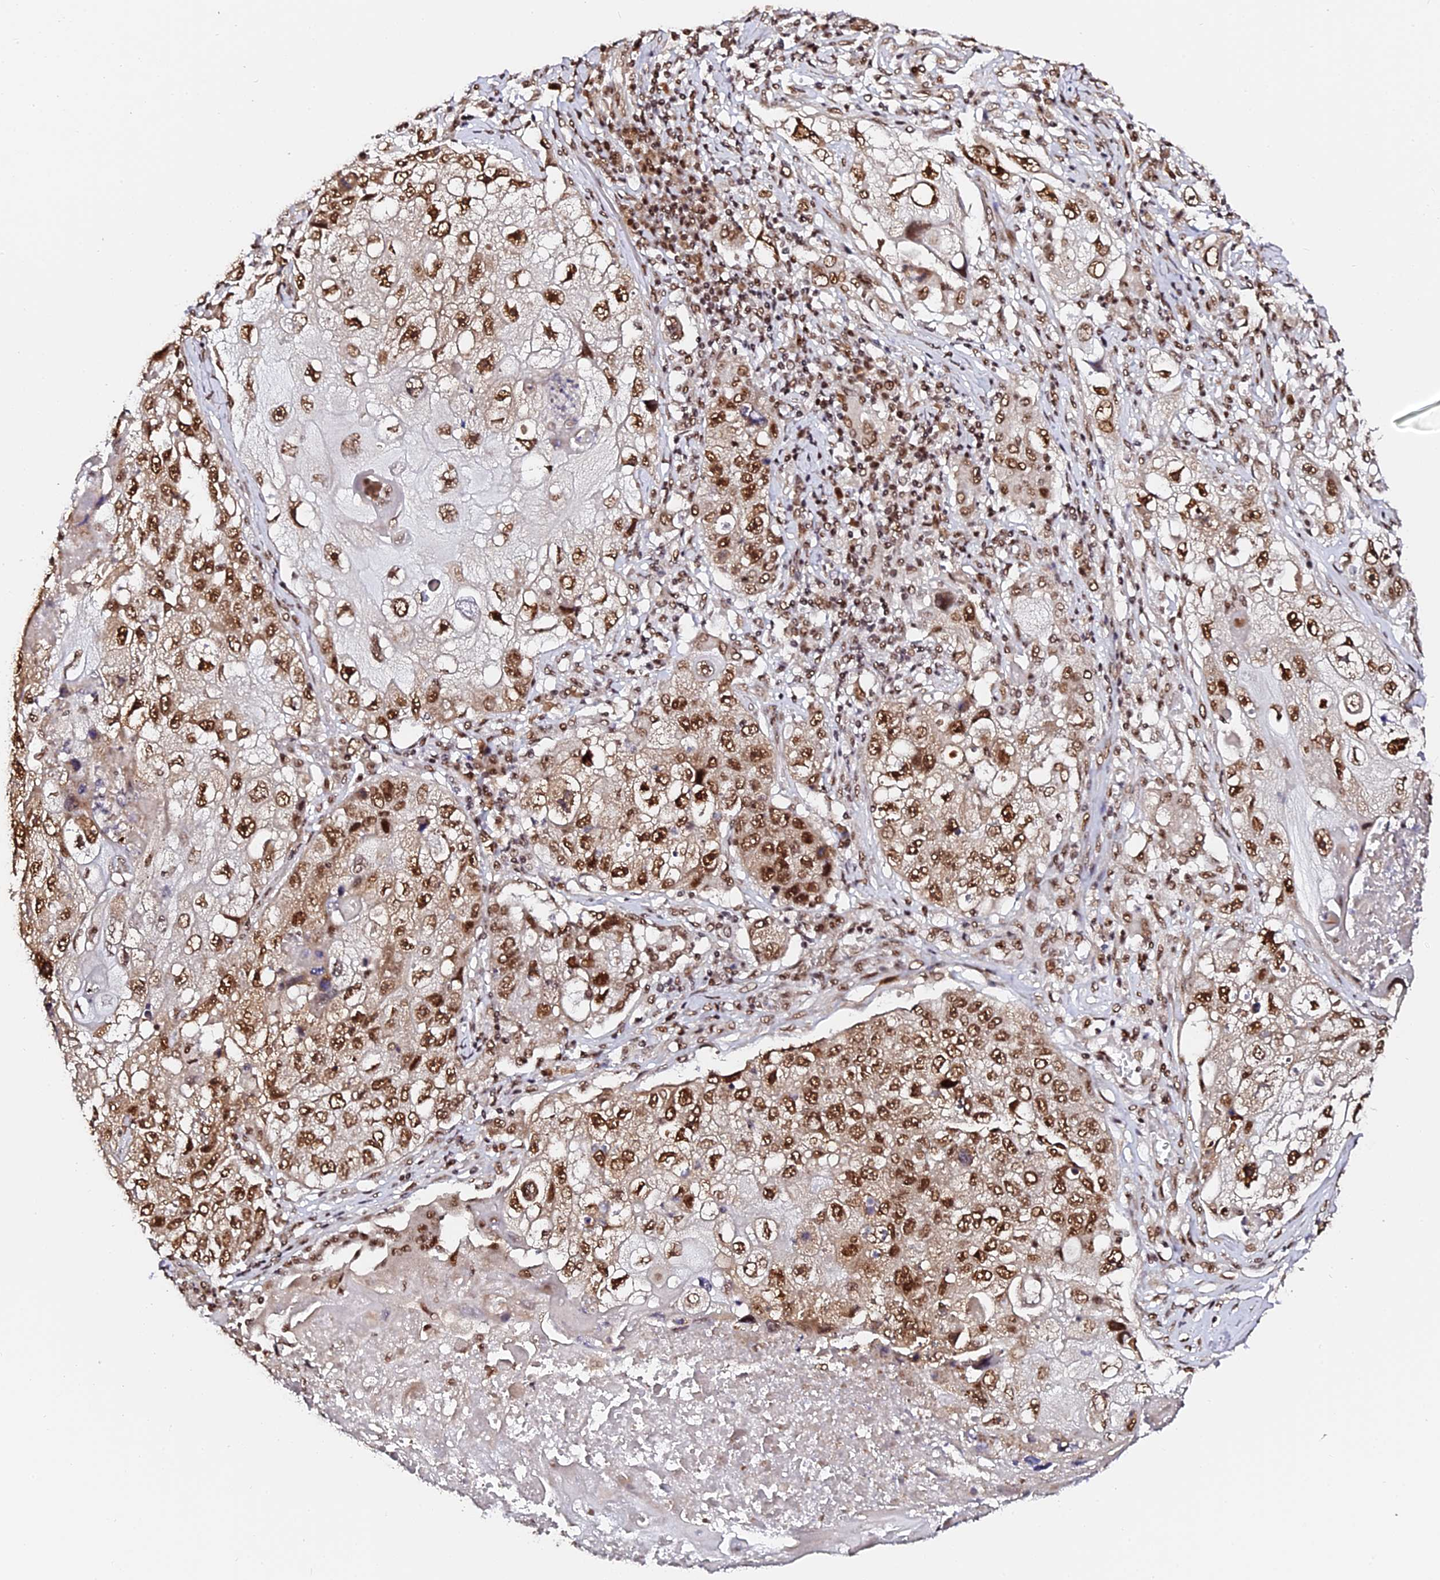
{"staining": {"intensity": "strong", "quantity": ">75%", "location": "nuclear"}, "tissue": "lung cancer", "cell_type": "Tumor cells", "image_type": "cancer", "snomed": [{"axis": "morphology", "description": "Squamous cell carcinoma, NOS"}, {"axis": "topography", "description": "Lung"}], "caption": "The image exhibits a brown stain indicating the presence of a protein in the nuclear of tumor cells in lung cancer.", "gene": "MCRS1", "patient": {"sex": "male", "age": 61}}